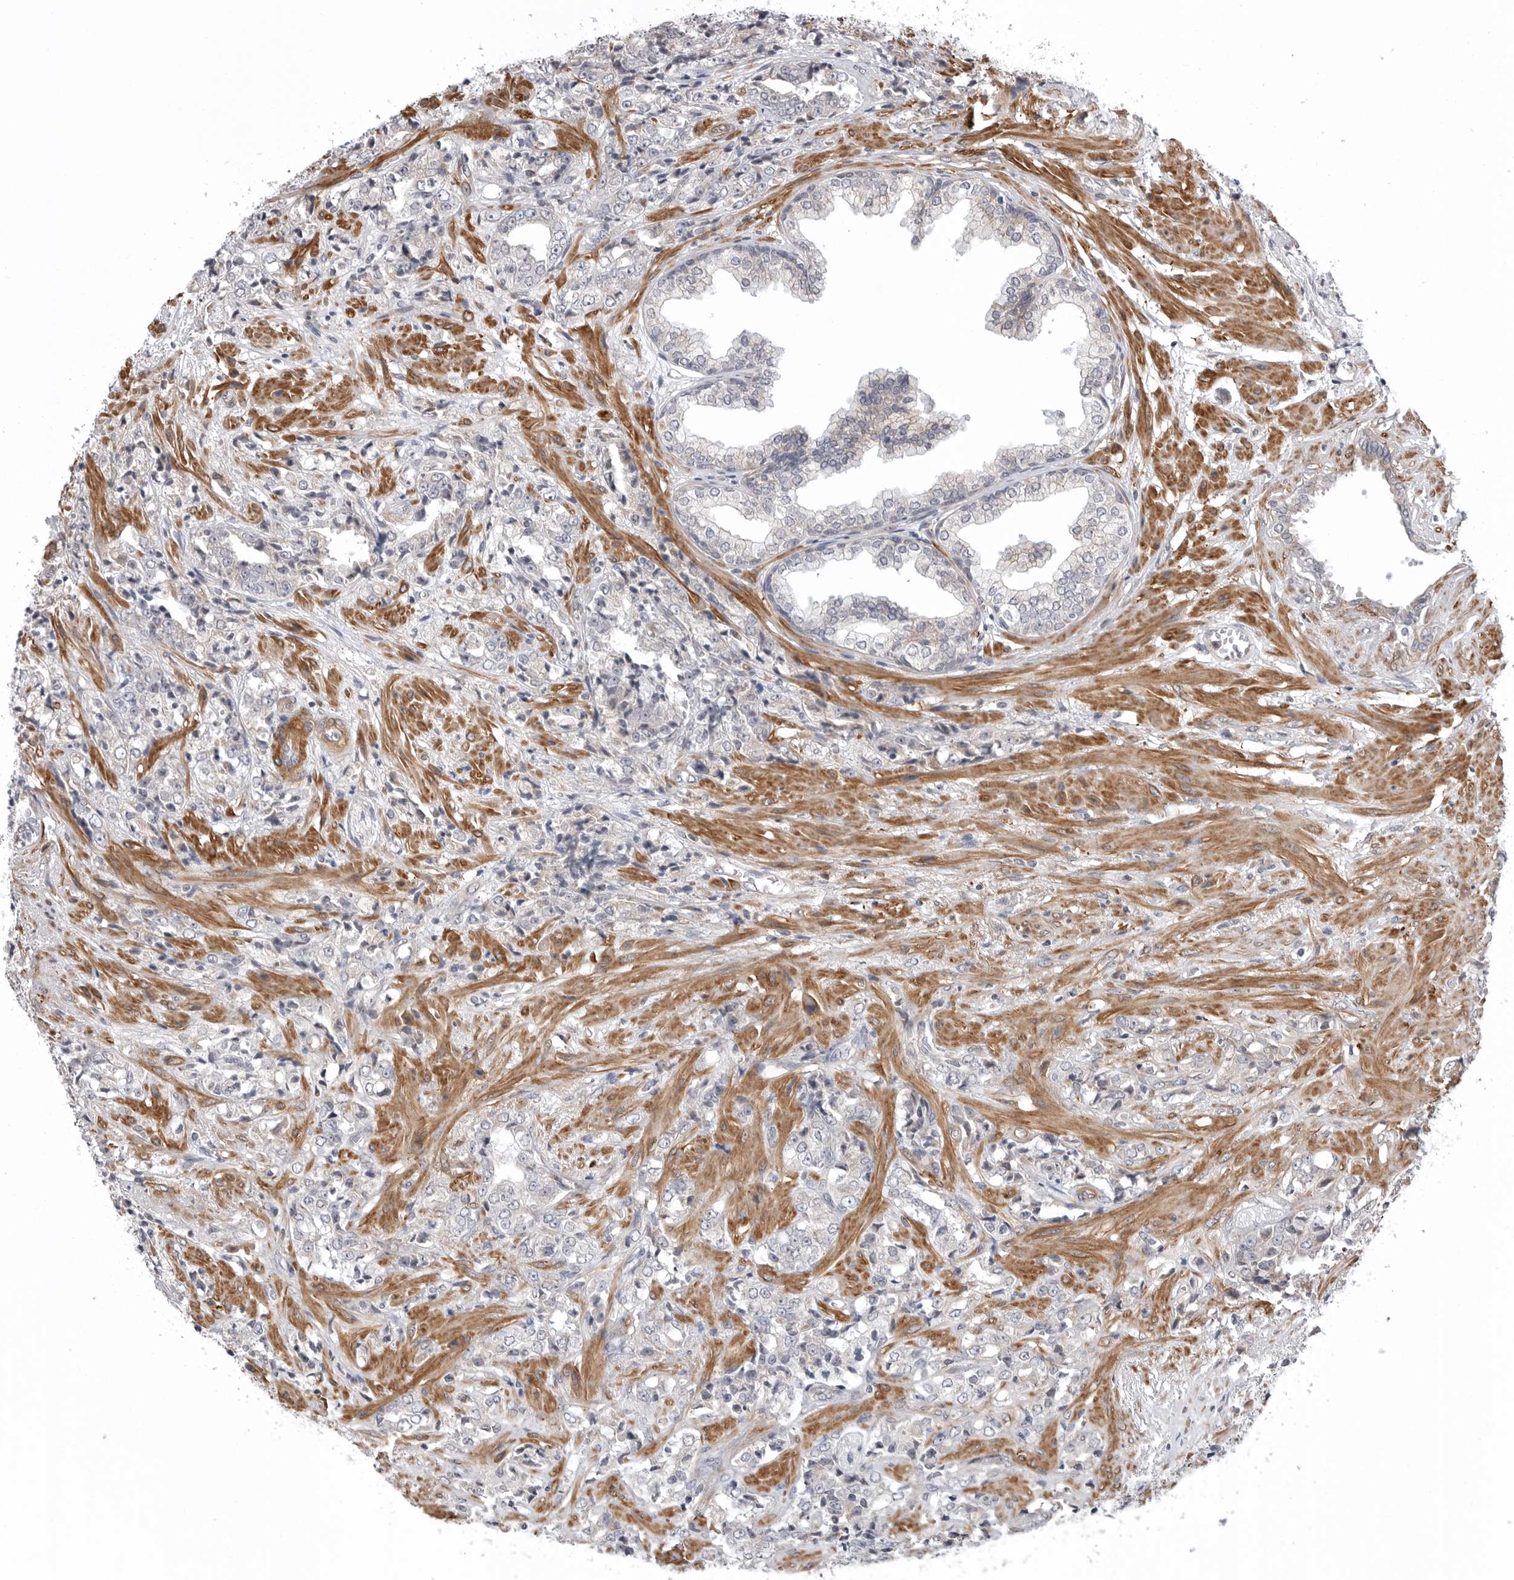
{"staining": {"intensity": "negative", "quantity": "none", "location": "none"}, "tissue": "prostate cancer", "cell_type": "Tumor cells", "image_type": "cancer", "snomed": [{"axis": "morphology", "description": "Adenocarcinoma, High grade"}, {"axis": "topography", "description": "Prostate"}], "caption": "Image shows no significant protein positivity in tumor cells of high-grade adenocarcinoma (prostate).", "gene": "SCP2", "patient": {"sex": "male", "age": 71}}